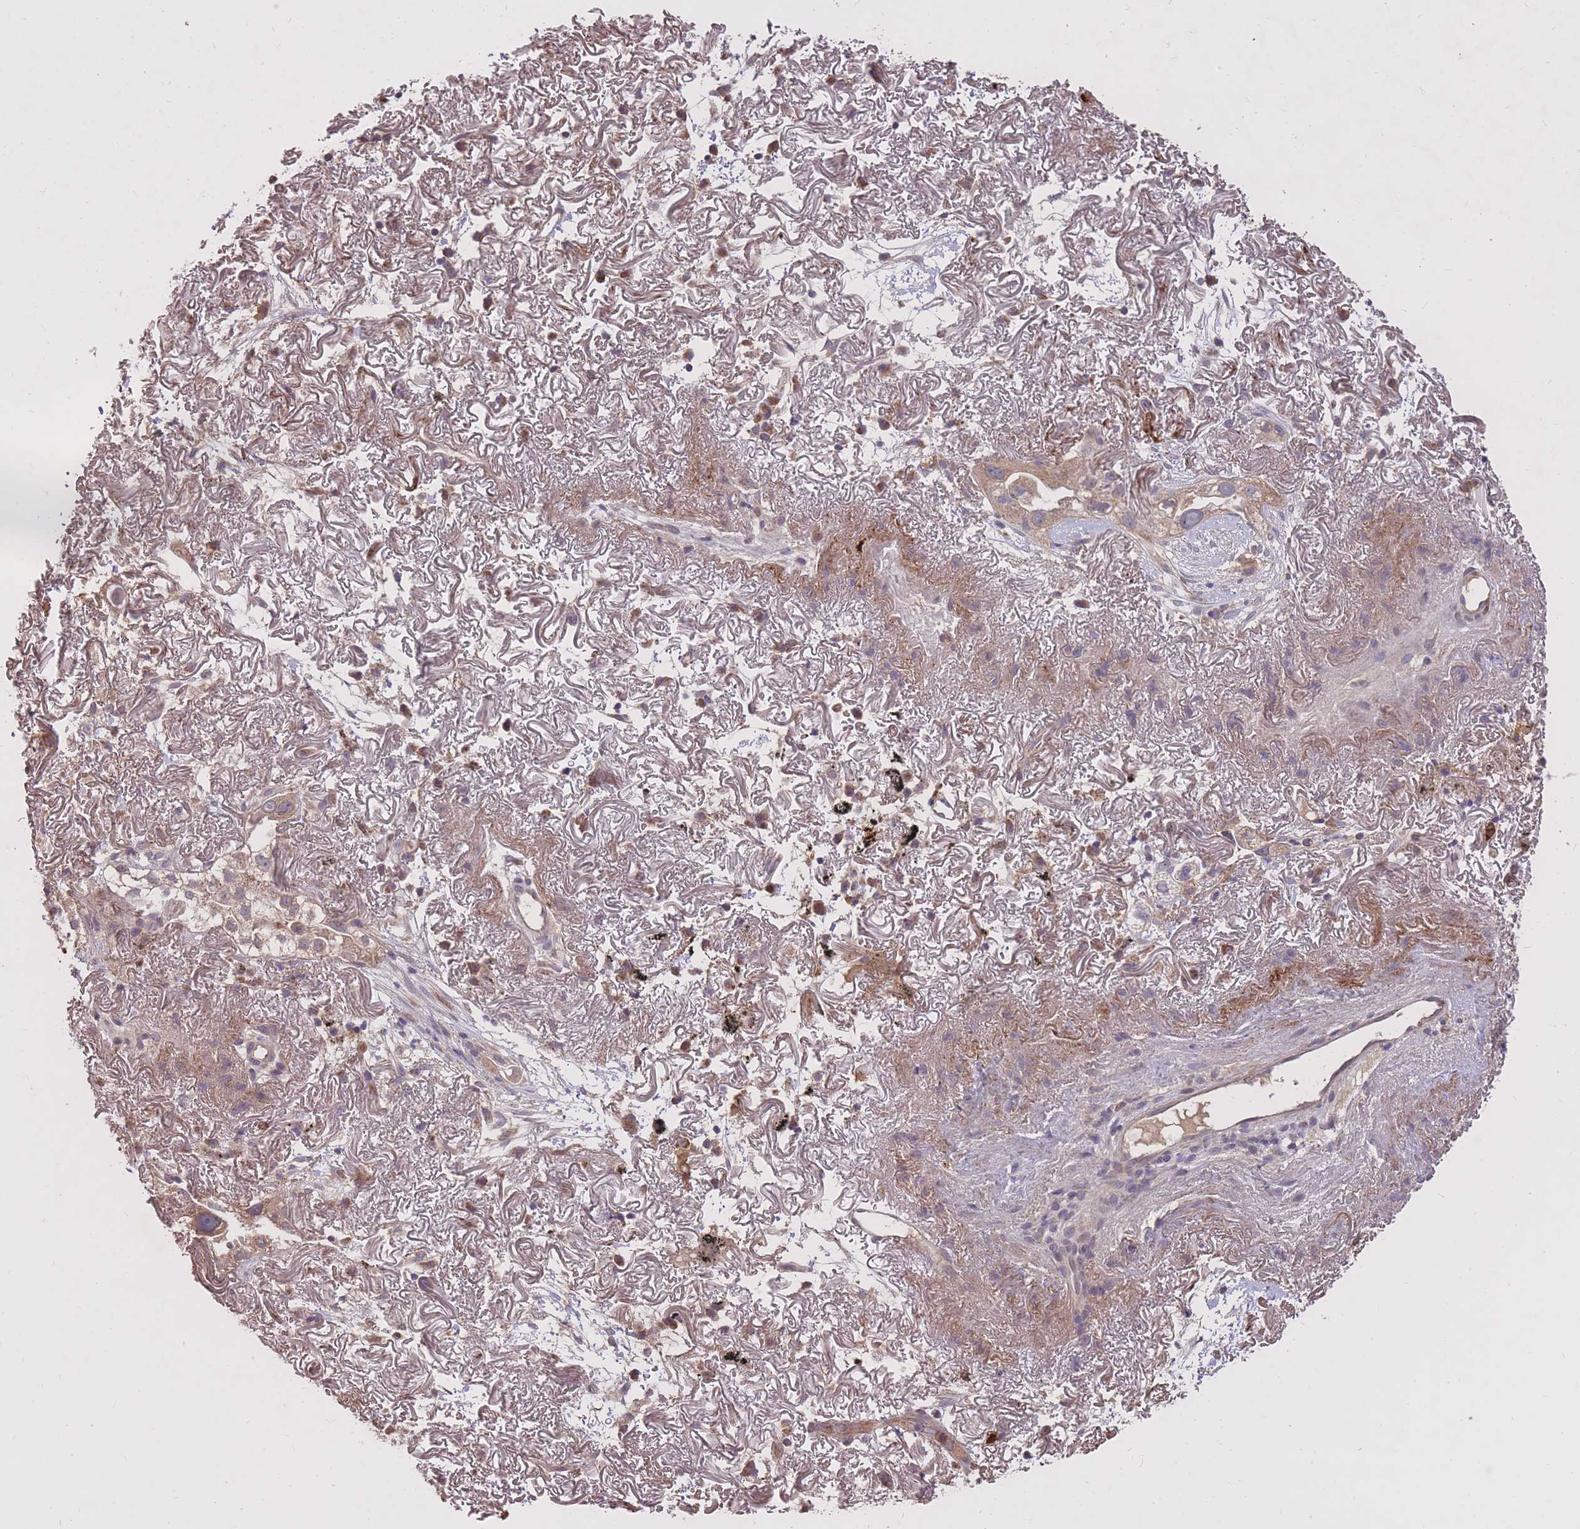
{"staining": {"intensity": "weak", "quantity": ">75%", "location": "cytoplasmic/membranous"}, "tissue": "lung cancer", "cell_type": "Tumor cells", "image_type": "cancer", "snomed": [{"axis": "morphology", "description": "Adenocarcinoma, NOS"}, {"axis": "topography", "description": "Lung"}], "caption": "Weak cytoplasmic/membranous positivity for a protein is seen in approximately >75% of tumor cells of lung adenocarcinoma using immunohistochemistry (IHC).", "gene": "IGF2BP2", "patient": {"sex": "female", "age": 69}}